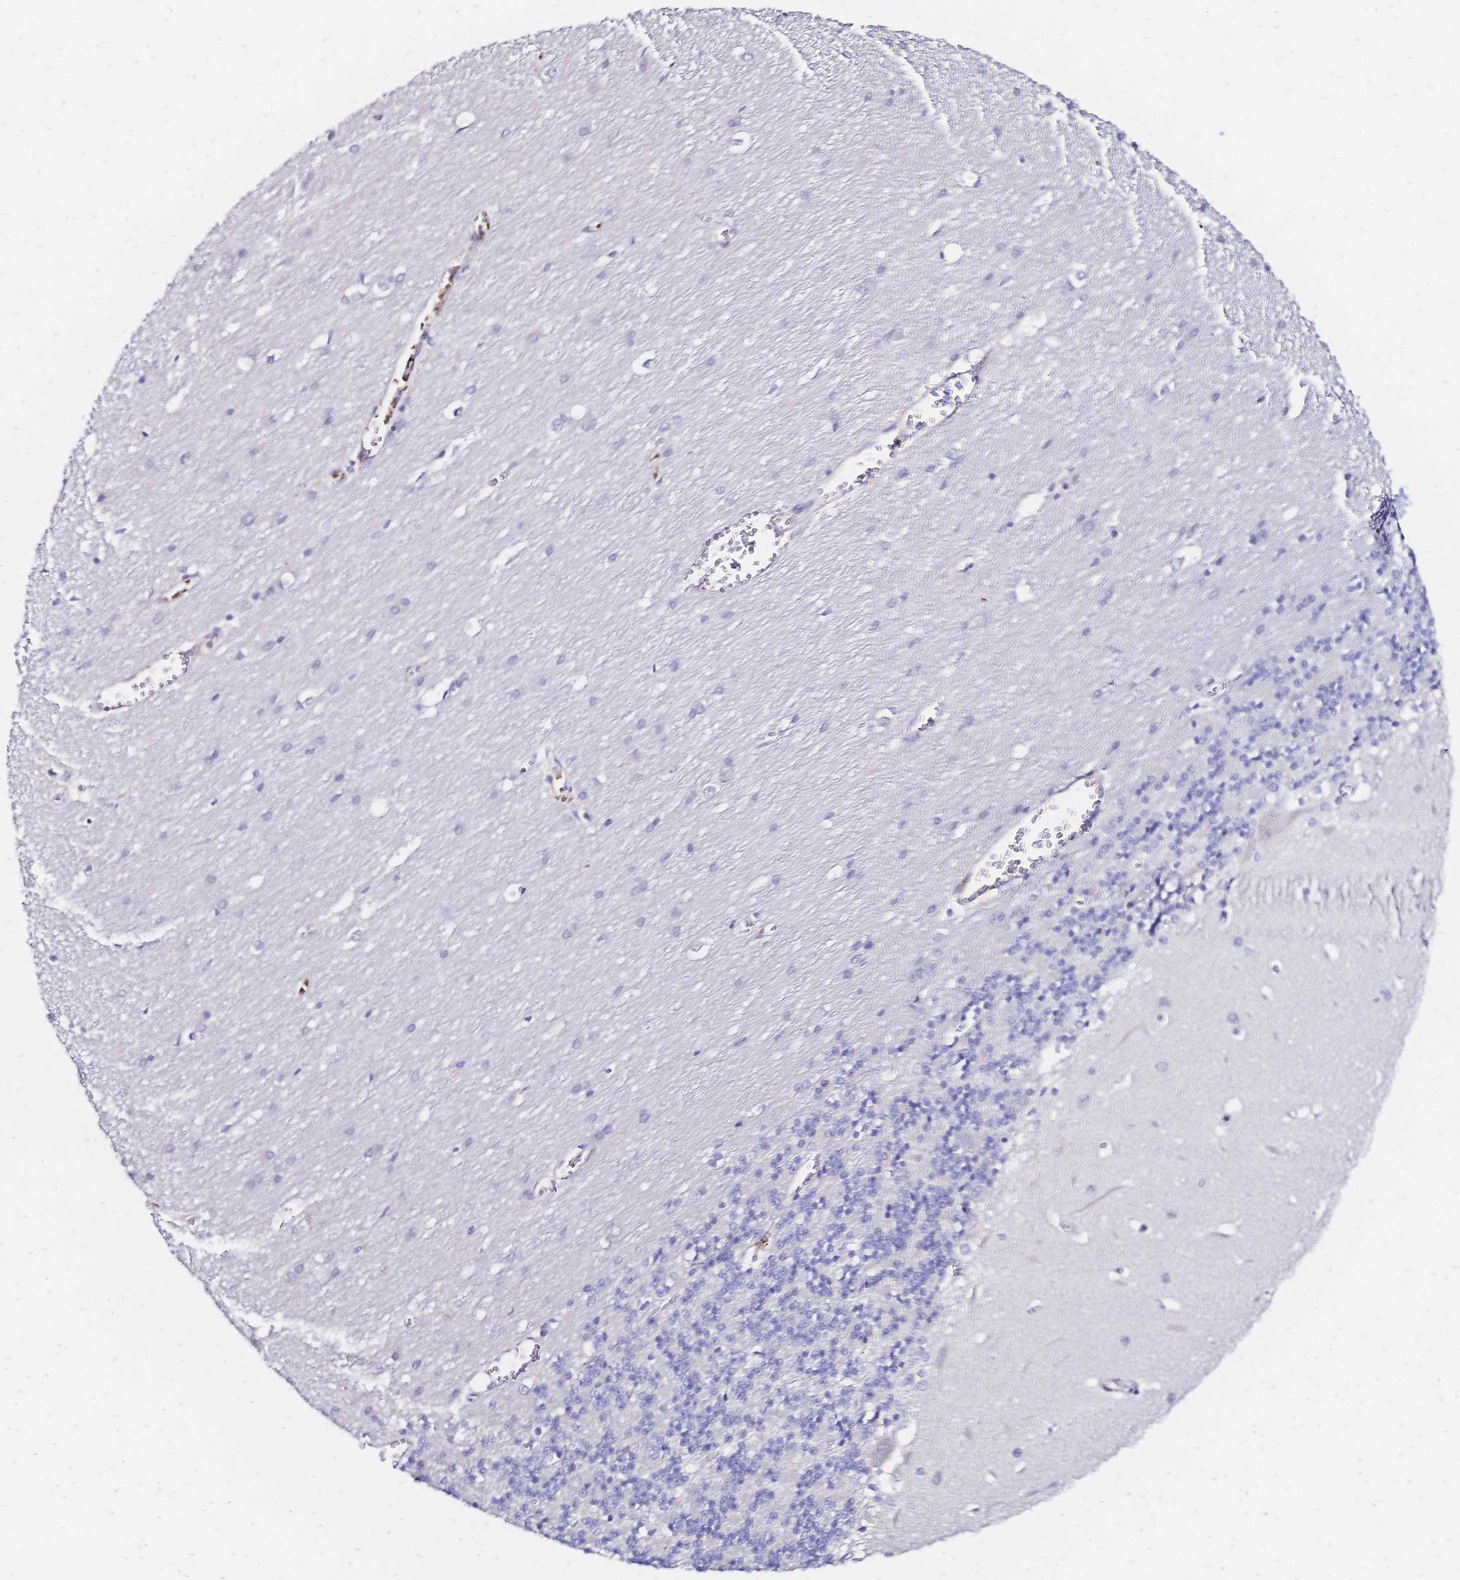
{"staining": {"intensity": "negative", "quantity": "none", "location": "none"}, "tissue": "cerebellum", "cell_type": "Cells in granular layer", "image_type": "normal", "snomed": [{"axis": "morphology", "description": "Normal tissue, NOS"}, {"axis": "topography", "description": "Cerebellum"}], "caption": "Immunohistochemical staining of unremarkable cerebellum reveals no significant positivity in cells in granular layer.", "gene": "SLC5A1", "patient": {"sex": "male", "age": 37}}